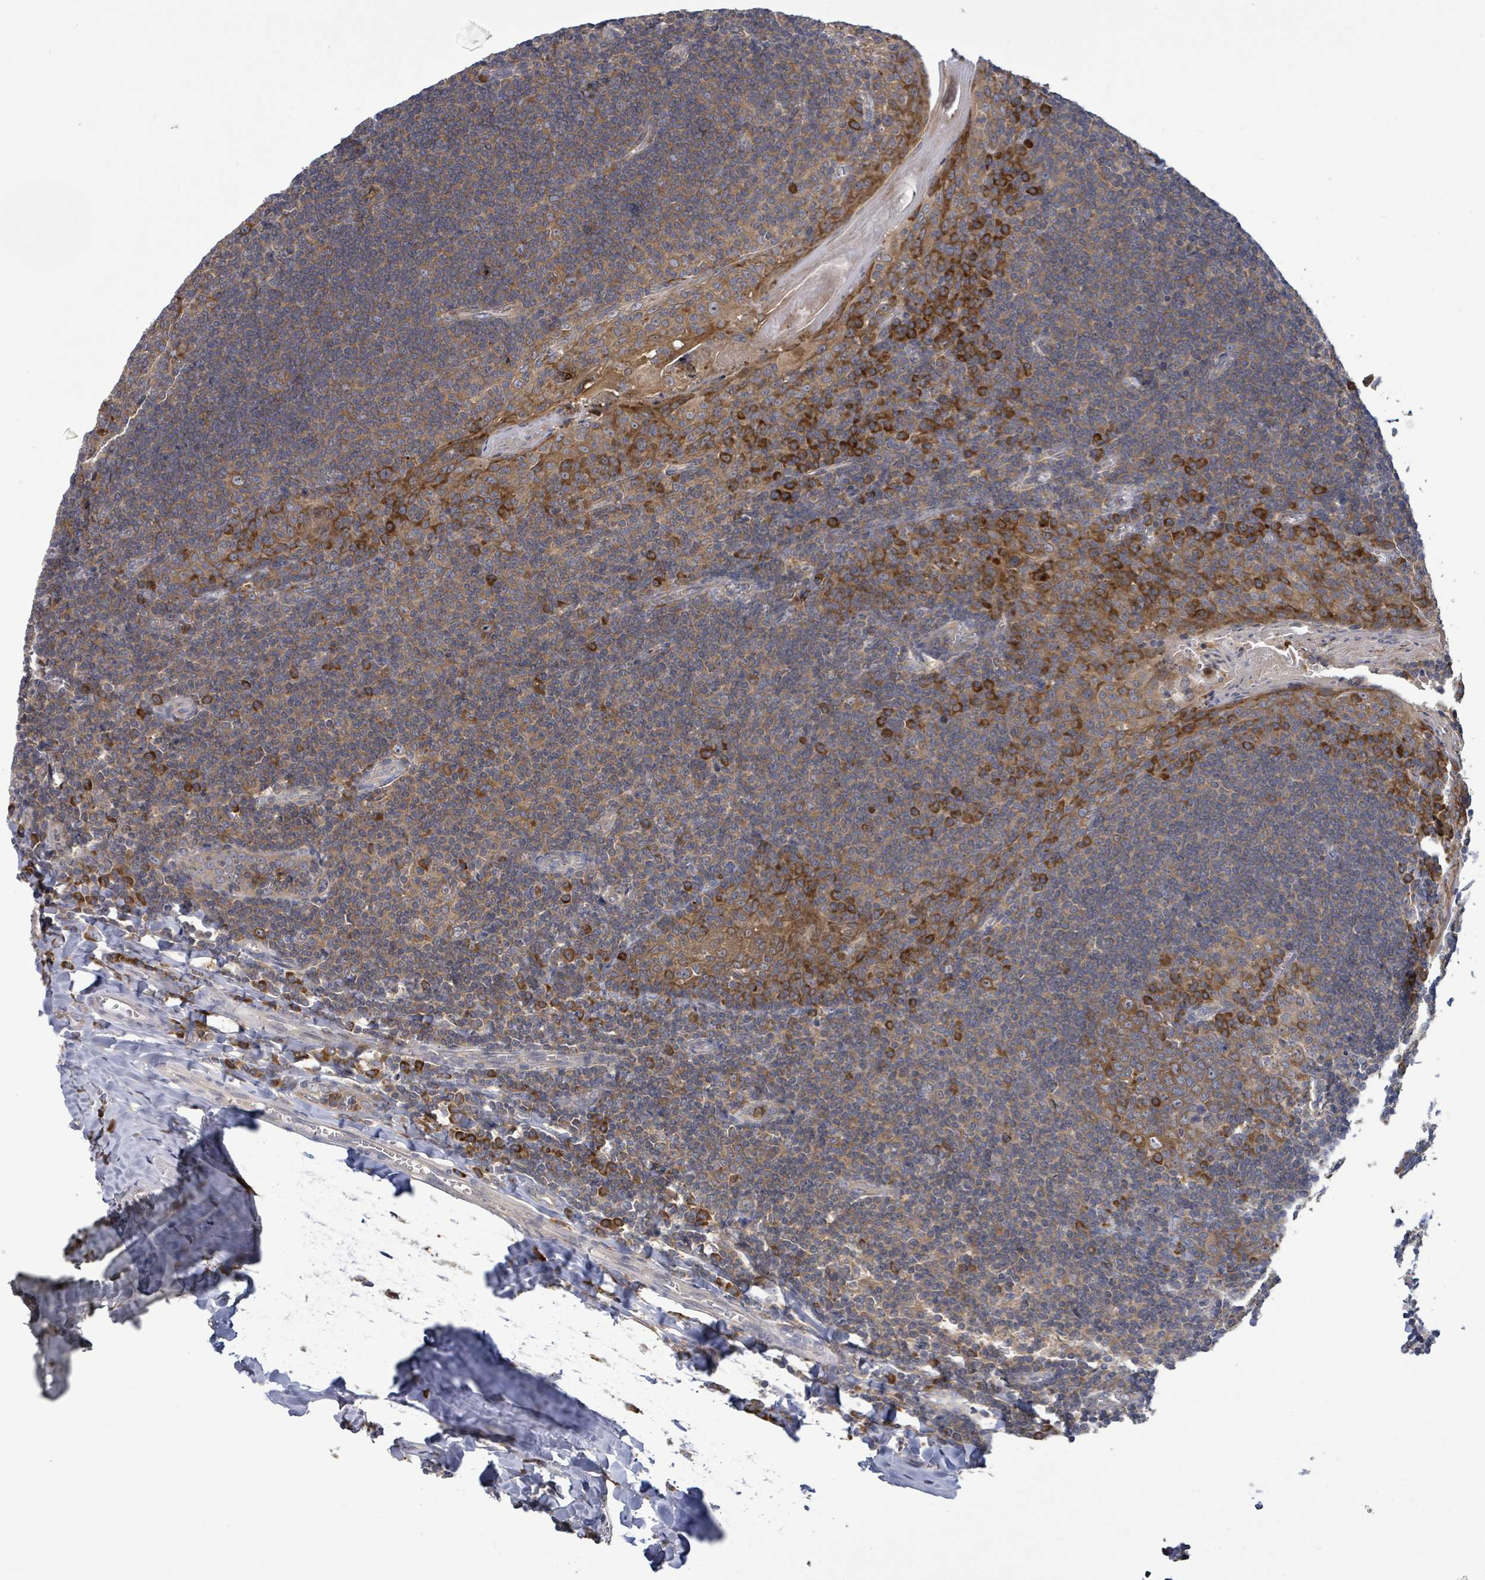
{"staining": {"intensity": "moderate", "quantity": "25%-75%", "location": "cytoplasmic/membranous"}, "tissue": "tonsil", "cell_type": "Germinal center cells", "image_type": "normal", "snomed": [{"axis": "morphology", "description": "Normal tissue, NOS"}, {"axis": "topography", "description": "Tonsil"}], "caption": "Tonsil stained with immunohistochemistry exhibits moderate cytoplasmic/membranous expression in approximately 25%-75% of germinal center cells. (DAB (3,3'-diaminobenzidine) = brown stain, brightfield microscopy at high magnification).", "gene": "SERPINE3", "patient": {"sex": "male", "age": 27}}